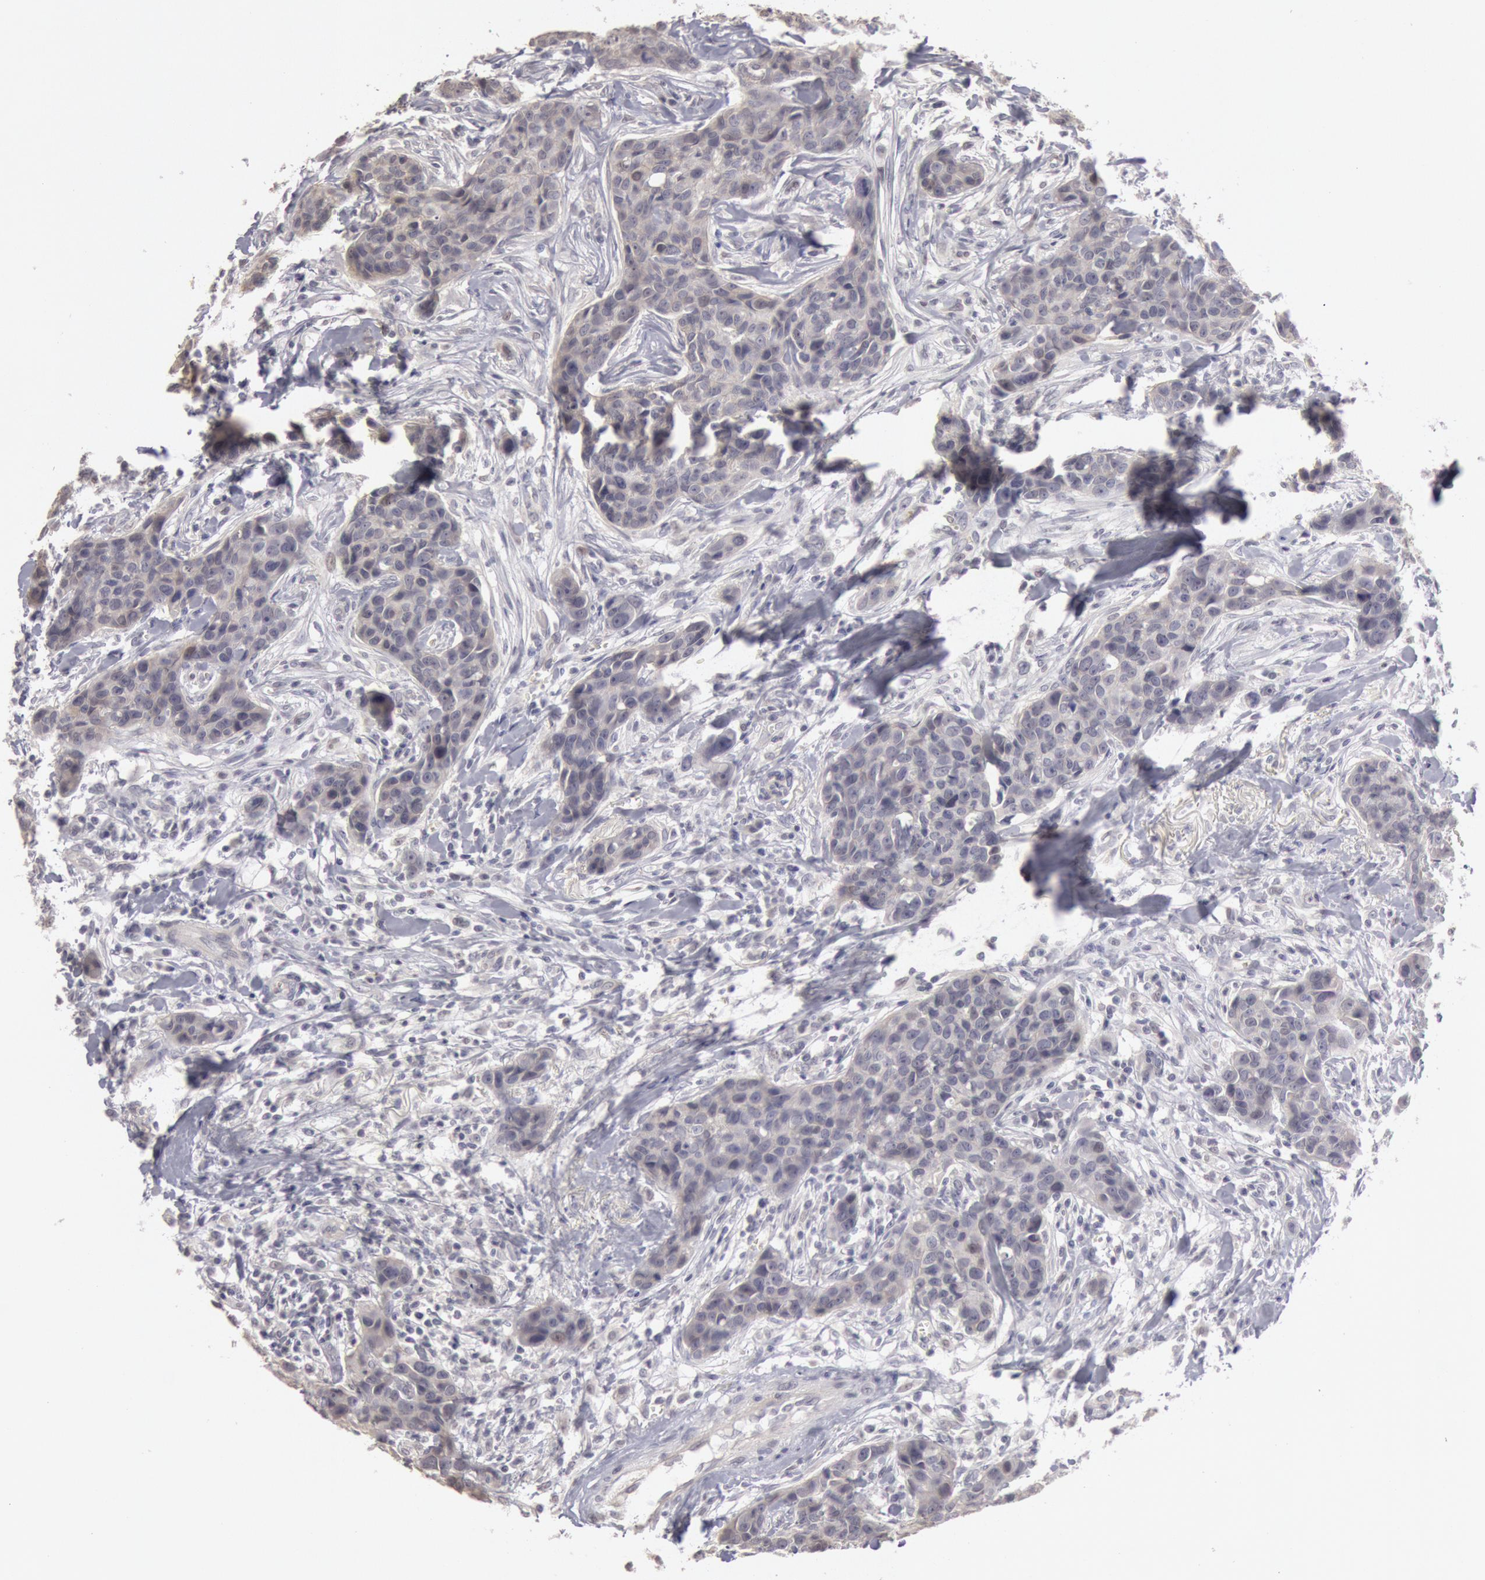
{"staining": {"intensity": "negative", "quantity": "none", "location": "none"}, "tissue": "breast cancer", "cell_type": "Tumor cells", "image_type": "cancer", "snomed": [{"axis": "morphology", "description": "Duct carcinoma"}, {"axis": "topography", "description": "Breast"}], "caption": "High magnification brightfield microscopy of breast invasive ductal carcinoma stained with DAB (brown) and counterstained with hematoxylin (blue): tumor cells show no significant staining.", "gene": "RIMBP3C", "patient": {"sex": "female", "age": 91}}